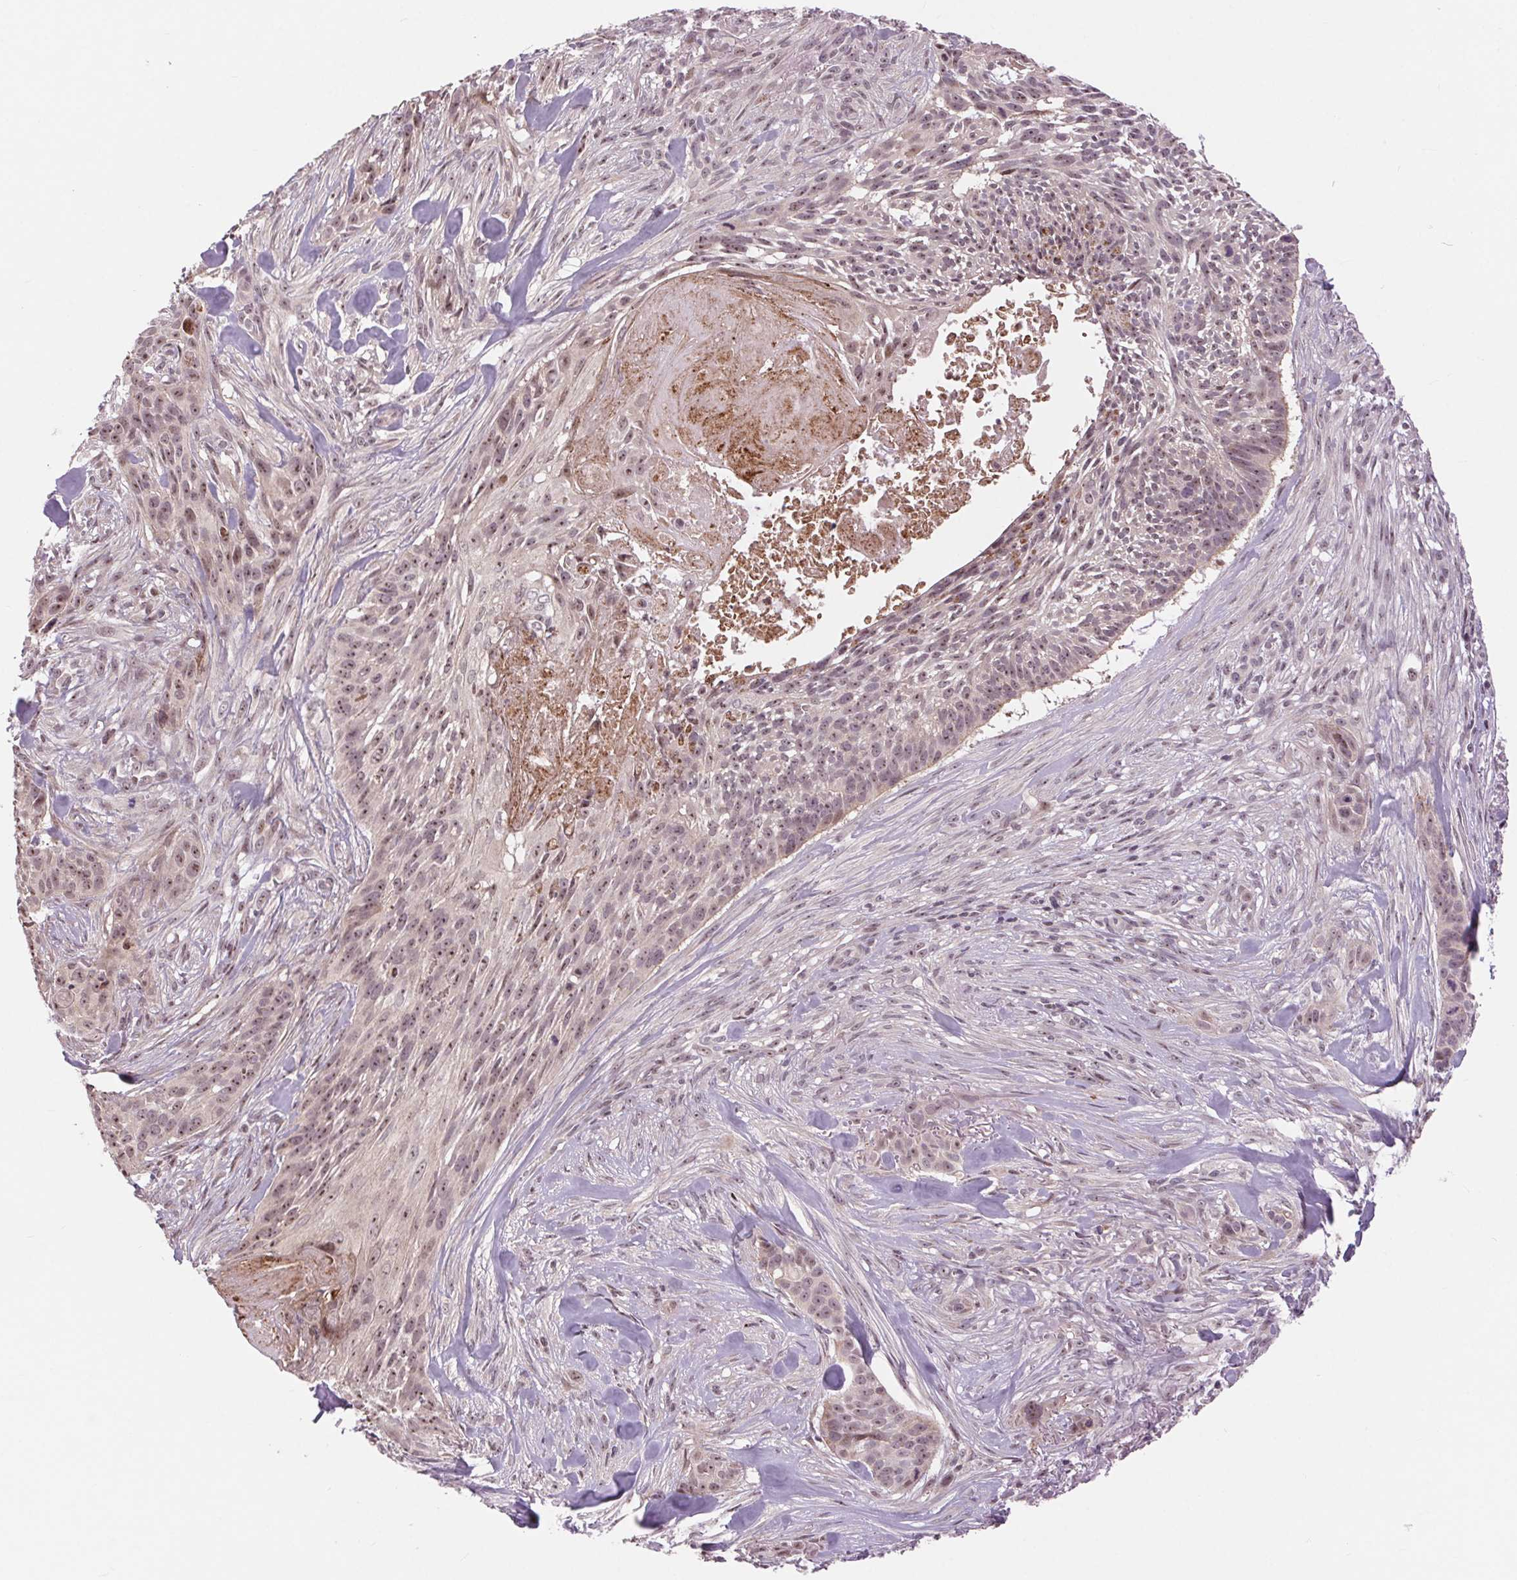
{"staining": {"intensity": "weak", "quantity": "25%-75%", "location": "nuclear"}, "tissue": "skin cancer", "cell_type": "Tumor cells", "image_type": "cancer", "snomed": [{"axis": "morphology", "description": "Basal cell carcinoma"}, {"axis": "topography", "description": "Skin"}], "caption": "Immunohistochemical staining of skin cancer (basal cell carcinoma) demonstrates low levels of weak nuclear positivity in approximately 25%-75% of tumor cells.", "gene": "CHMP4B", "patient": {"sex": "male", "age": 87}}